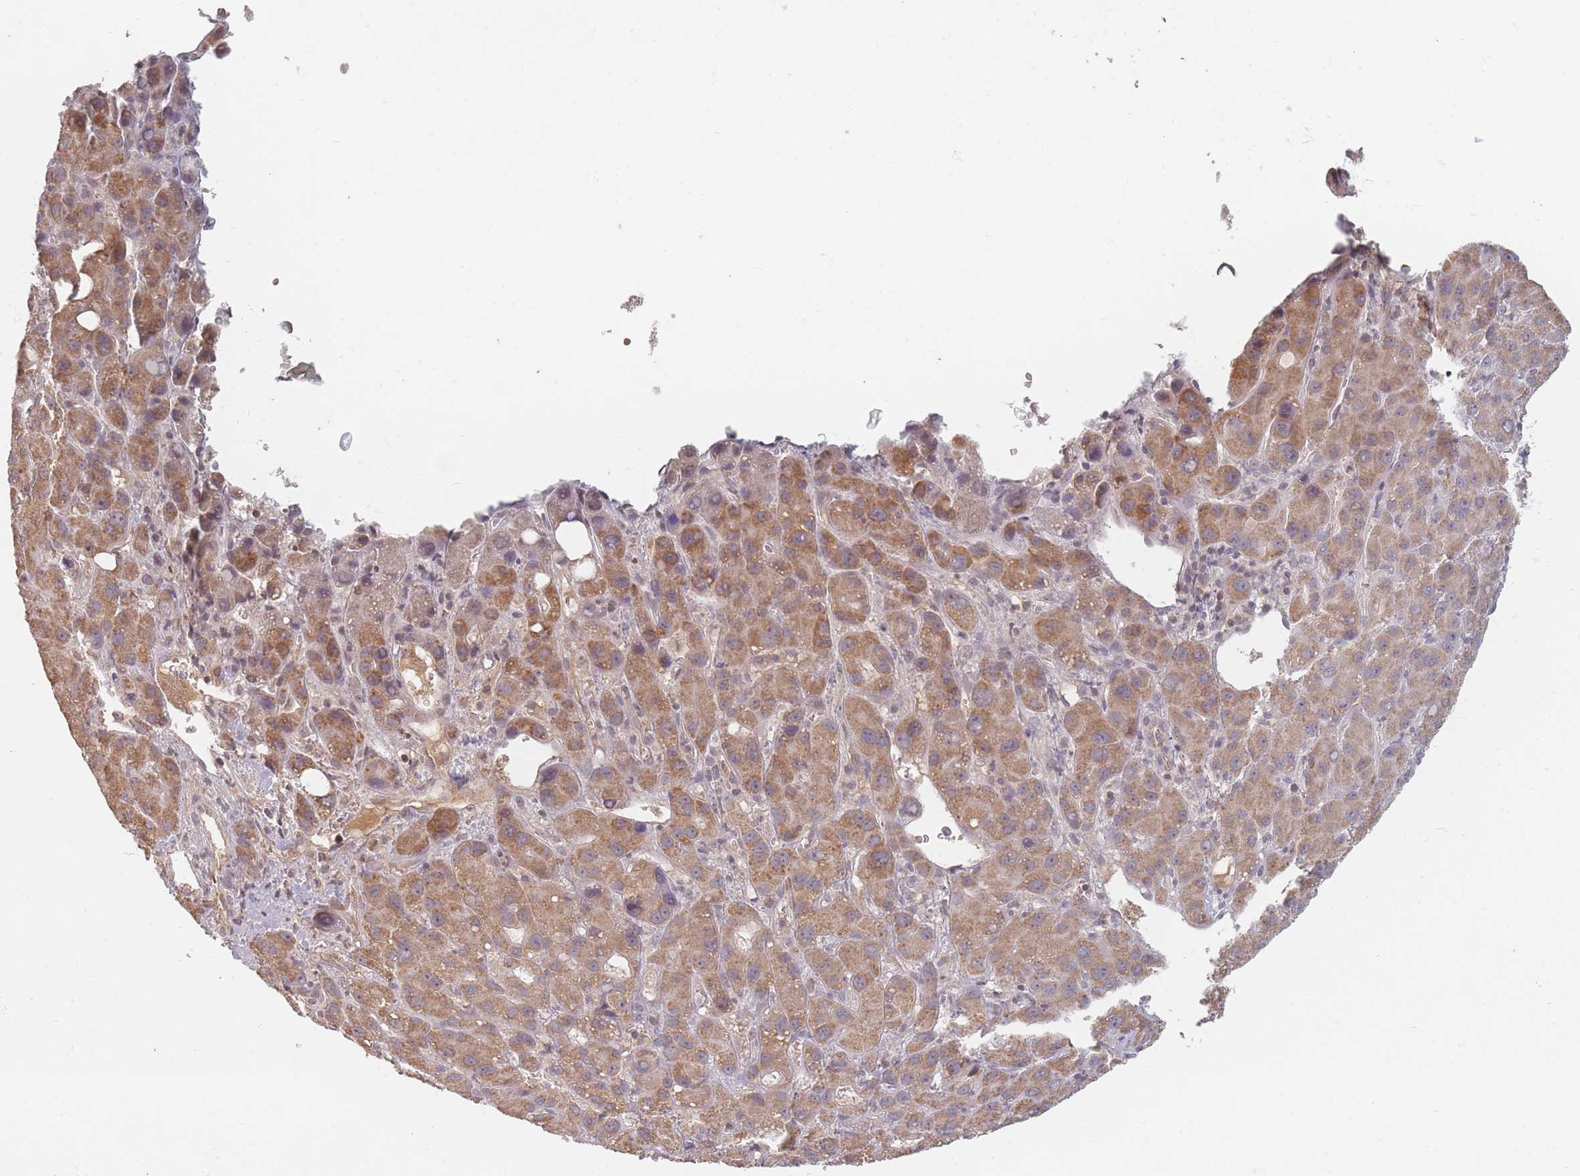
{"staining": {"intensity": "moderate", "quantity": ">75%", "location": "cytoplasmic/membranous"}, "tissue": "liver cancer", "cell_type": "Tumor cells", "image_type": "cancer", "snomed": [{"axis": "morphology", "description": "Carcinoma, Hepatocellular, NOS"}, {"axis": "topography", "description": "Liver"}], "caption": "Hepatocellular carcinoma (liver) tissue shows moderate cytoplasmic/membranous staining in about >75% of tumor cells Nuclei are stained in blue.", "gene": "OR2M4", "patient": {"sex": "male", "age": 55}}